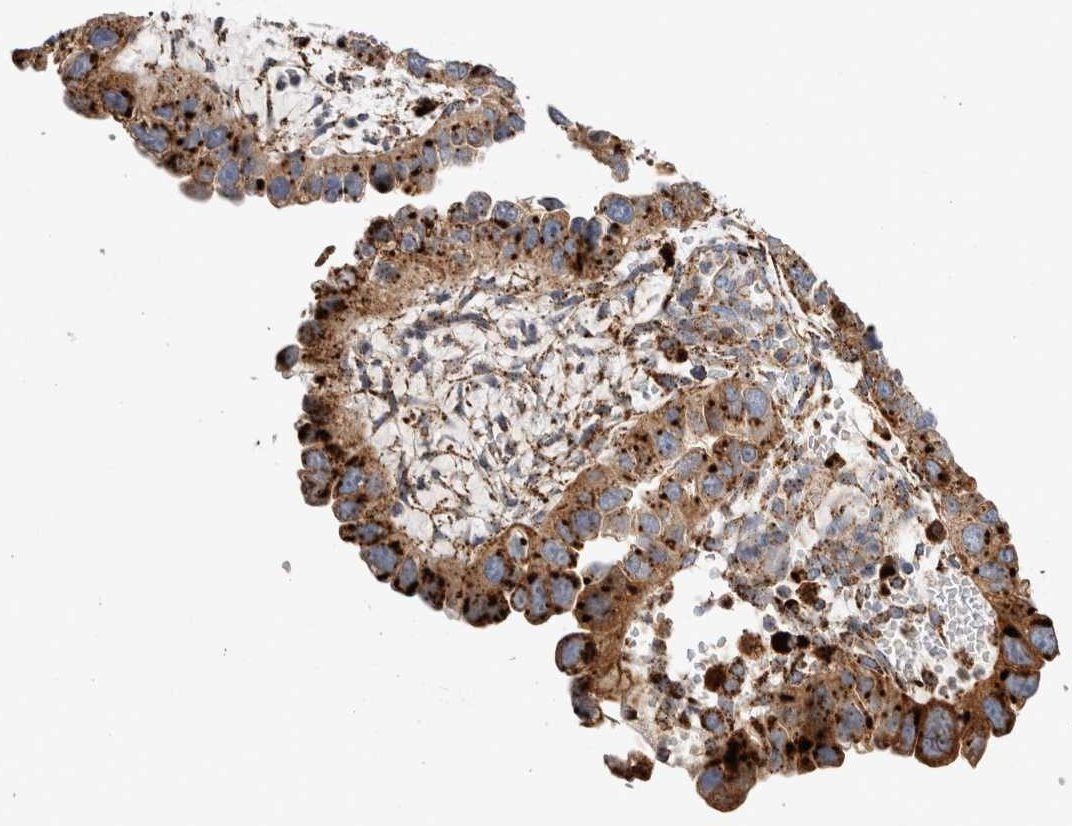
{"staining": {"intensity": "strong", "quantity": ">75%", "location": "cytoplasmic/membranous"}, "tissue": "endometrial cancer", "cell_type": "Tumor cells", "image_type": "cancer", "snomed": [{"axis": "morphology", "description": "Adenocarcinoma, NOS"}, {"axis": "topography", "description": "Endometrium"}], "caption": "Endometrial cancer stained with a protein marker exhibits strong staining in tumor cells.", "gene": "CTSA", "patient": {"sex": "female", "age": 85}}